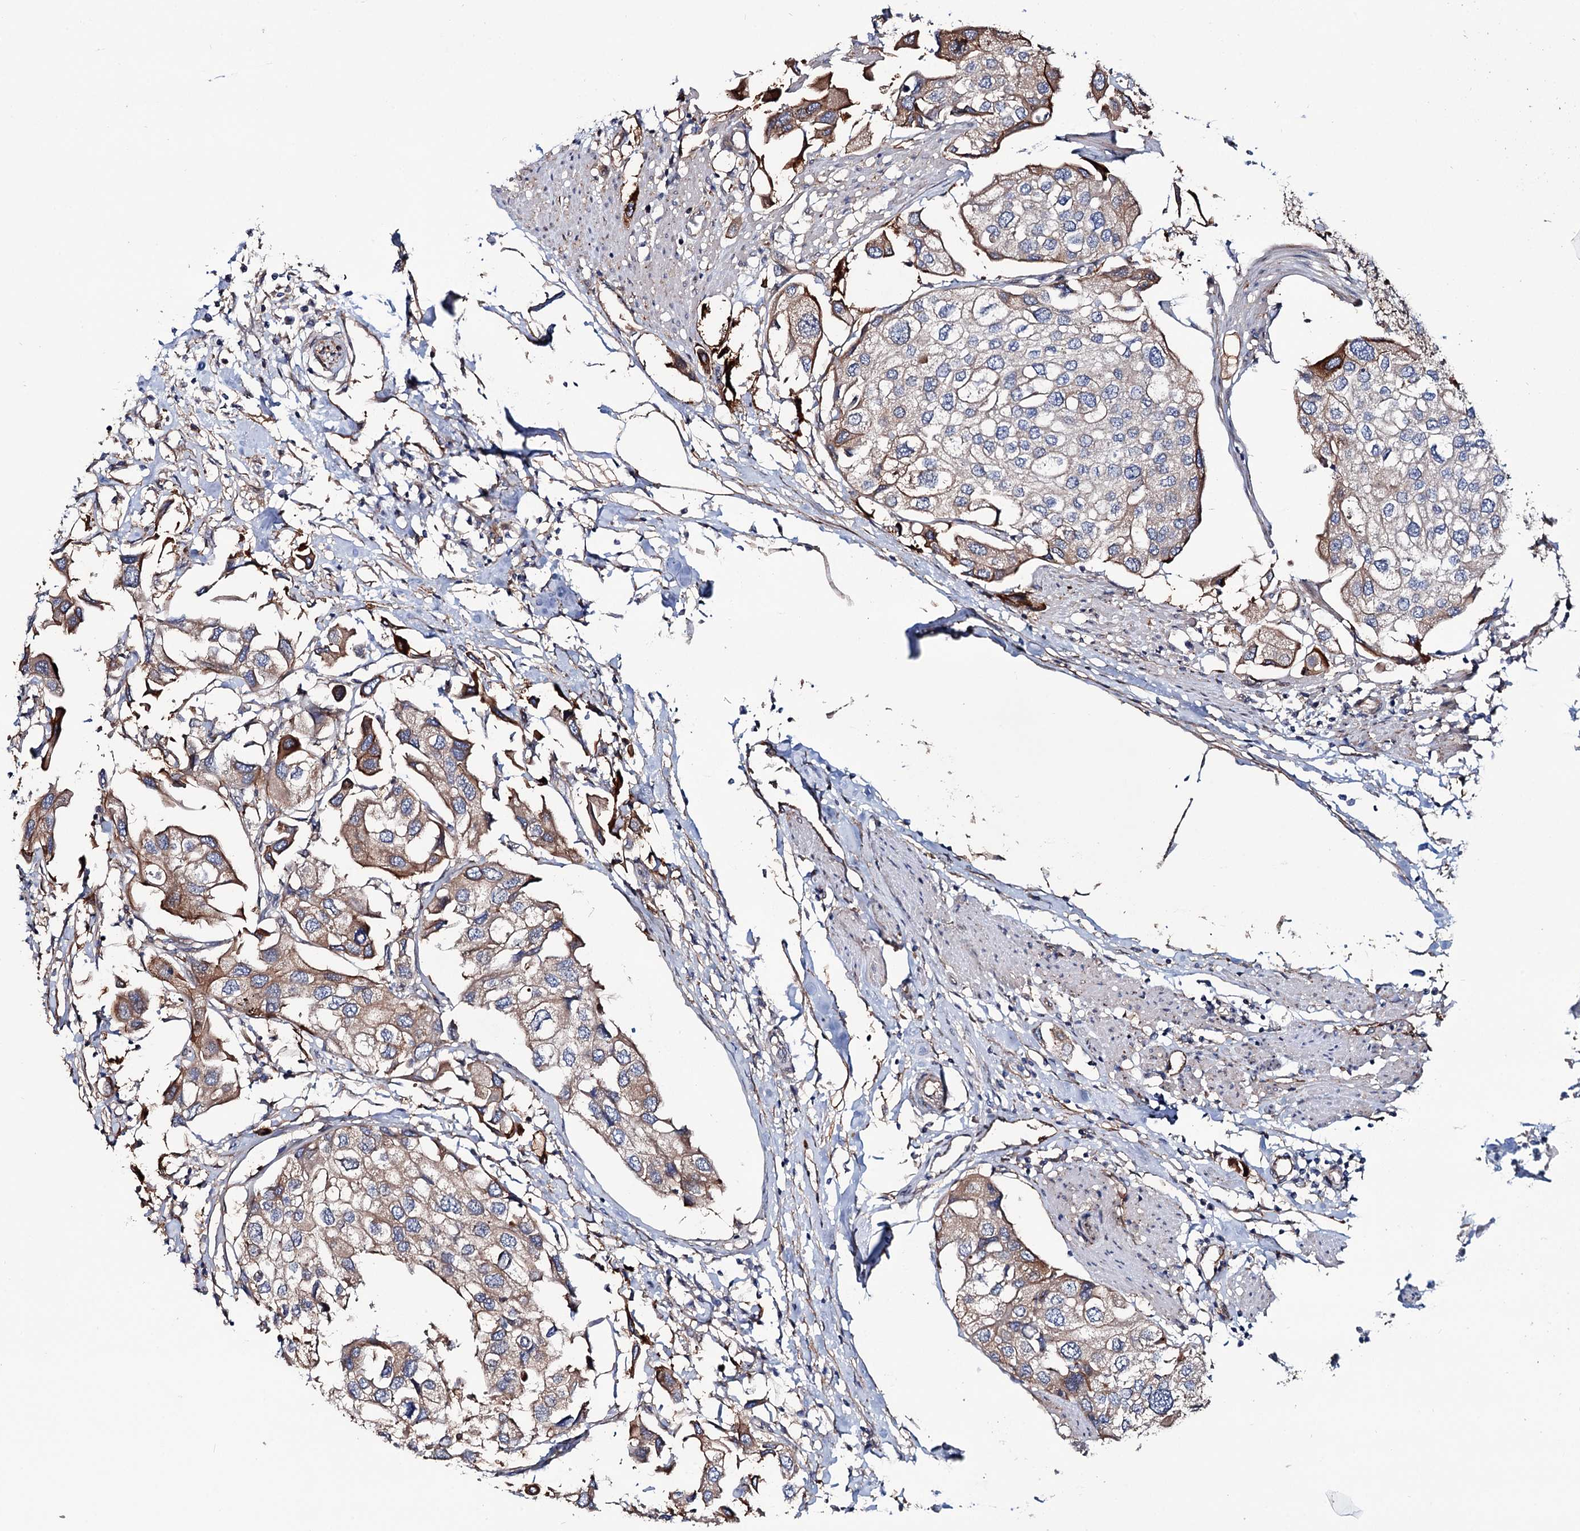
{"staining": {"intensity": "moderate", "quantity": "25%-75%", "location": "cytoplasmic/membranous"}, "tissue": "urothelial cancer", "cell_type": "Tumor cells", "image_type": "cancer", "snomed": [{"axis": "morphology", "description": "Urothelial carcinoma, High grade"}, {"axis": "topography", "description": "Urinary bladder"}], "caption": "High-grade urothelial carcinoma was stained to show a protein in brown. There is medium levels of moderate cytoplasmic/membranous positivity in about 25%-75% of tumor cells. (brown staining indicates protein expression, while blue staining denotes nuclei).", "gene": "PTDSS2", "patient": {"sex": "male", "age": 64}}